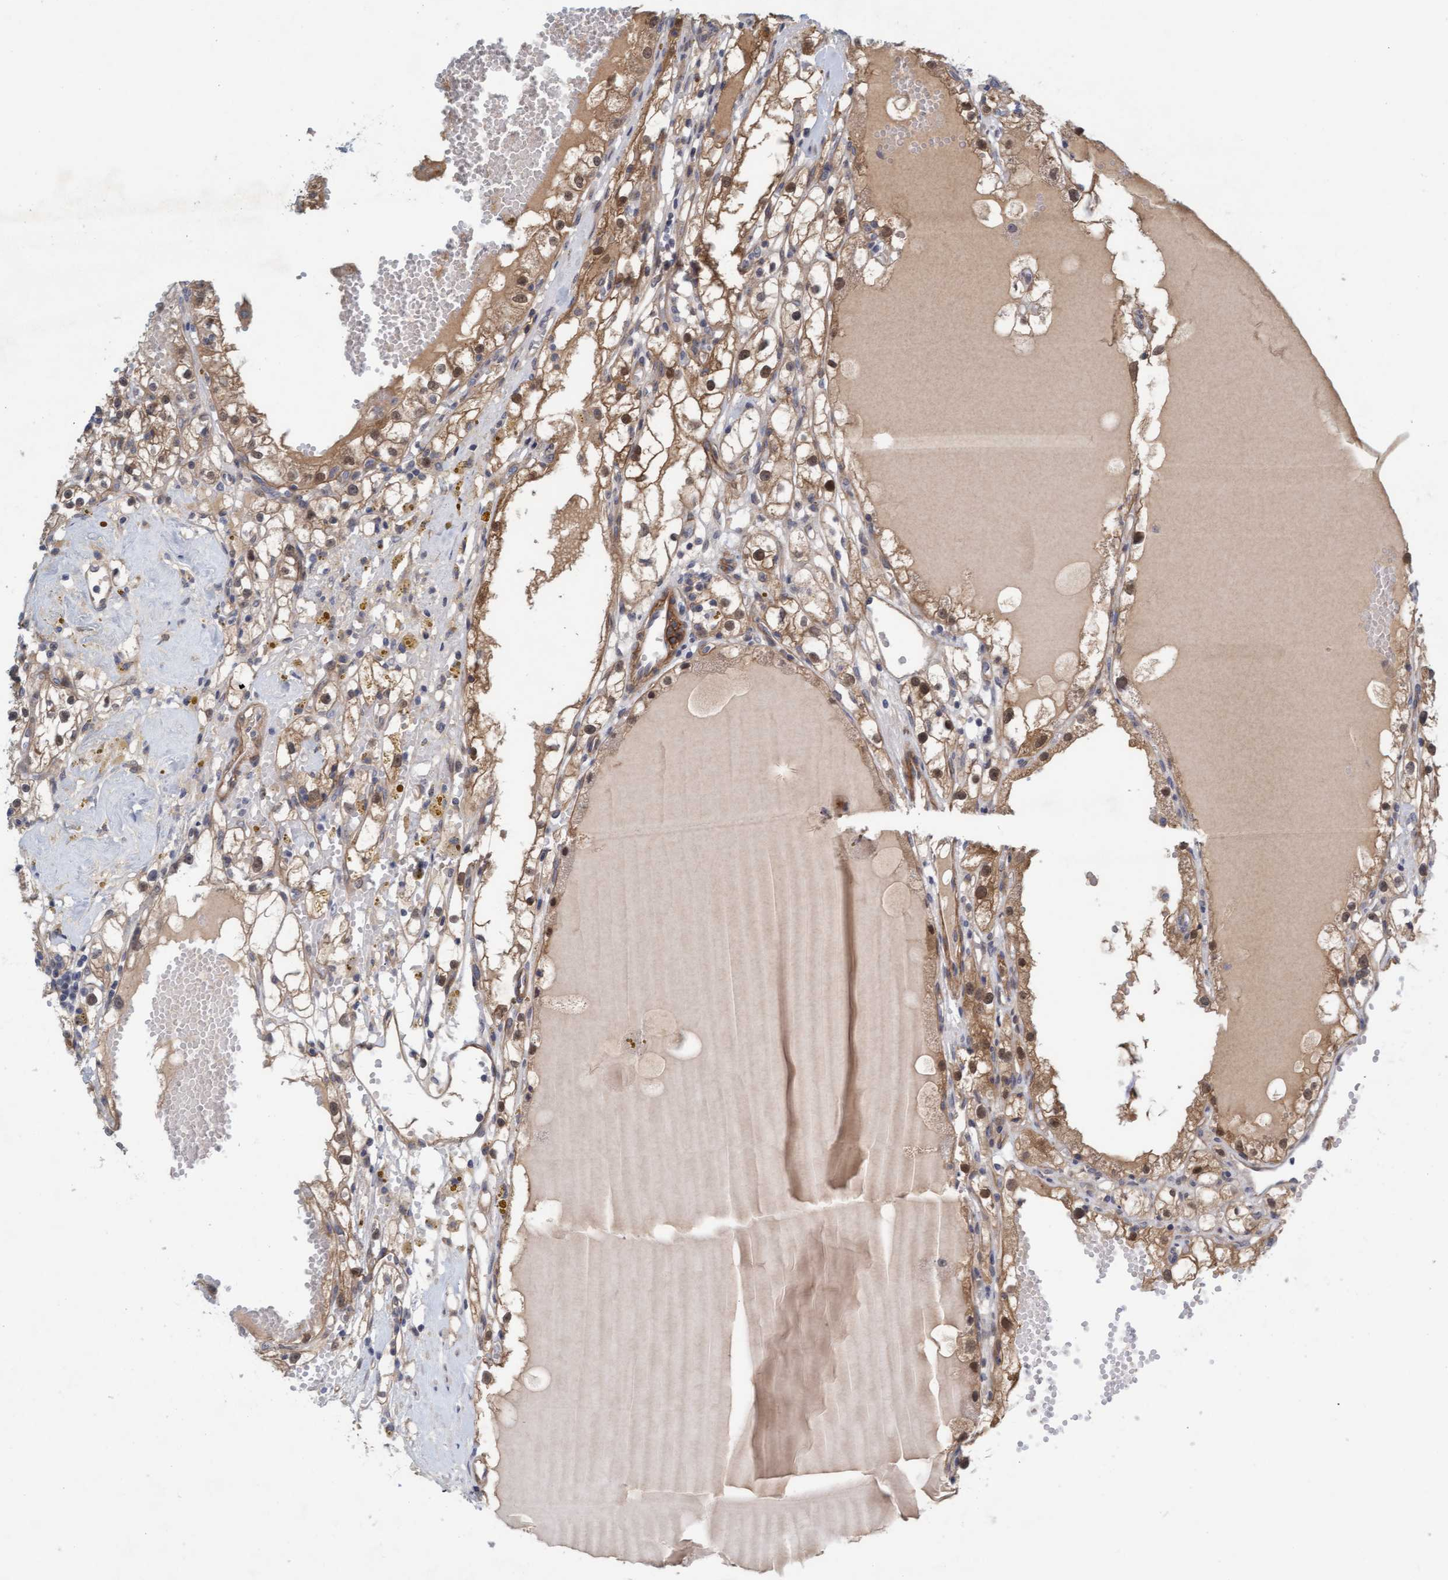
{"staining": {"intensity": "moderate", "quantity": "25%-75%", "location": "cytoplasmic/membranous,nuclear"}, "tissue": "renal cancer", "cell_type": "Tumor cells", "image_type": "cancer", "snomed": [{"axis": "morphology", "description": "Adenocarcinoma, NOS"}, {"axis": "topography", "description": "Kidney"}], "caption": "Immunohistochemistry photomicrograph of neoplastic tissue: human renal cancer stained using immunohistochemistry (IHC) reveals medium levels of moderate protein expression localized specifically in the cytoplasmic/membranous and nuclear of tumor cells, appearing as a cytoplasmic/membranous and nuclear brown color.", "gene": "TSTD2", "patient": {"sex": "male", "age": 56}}